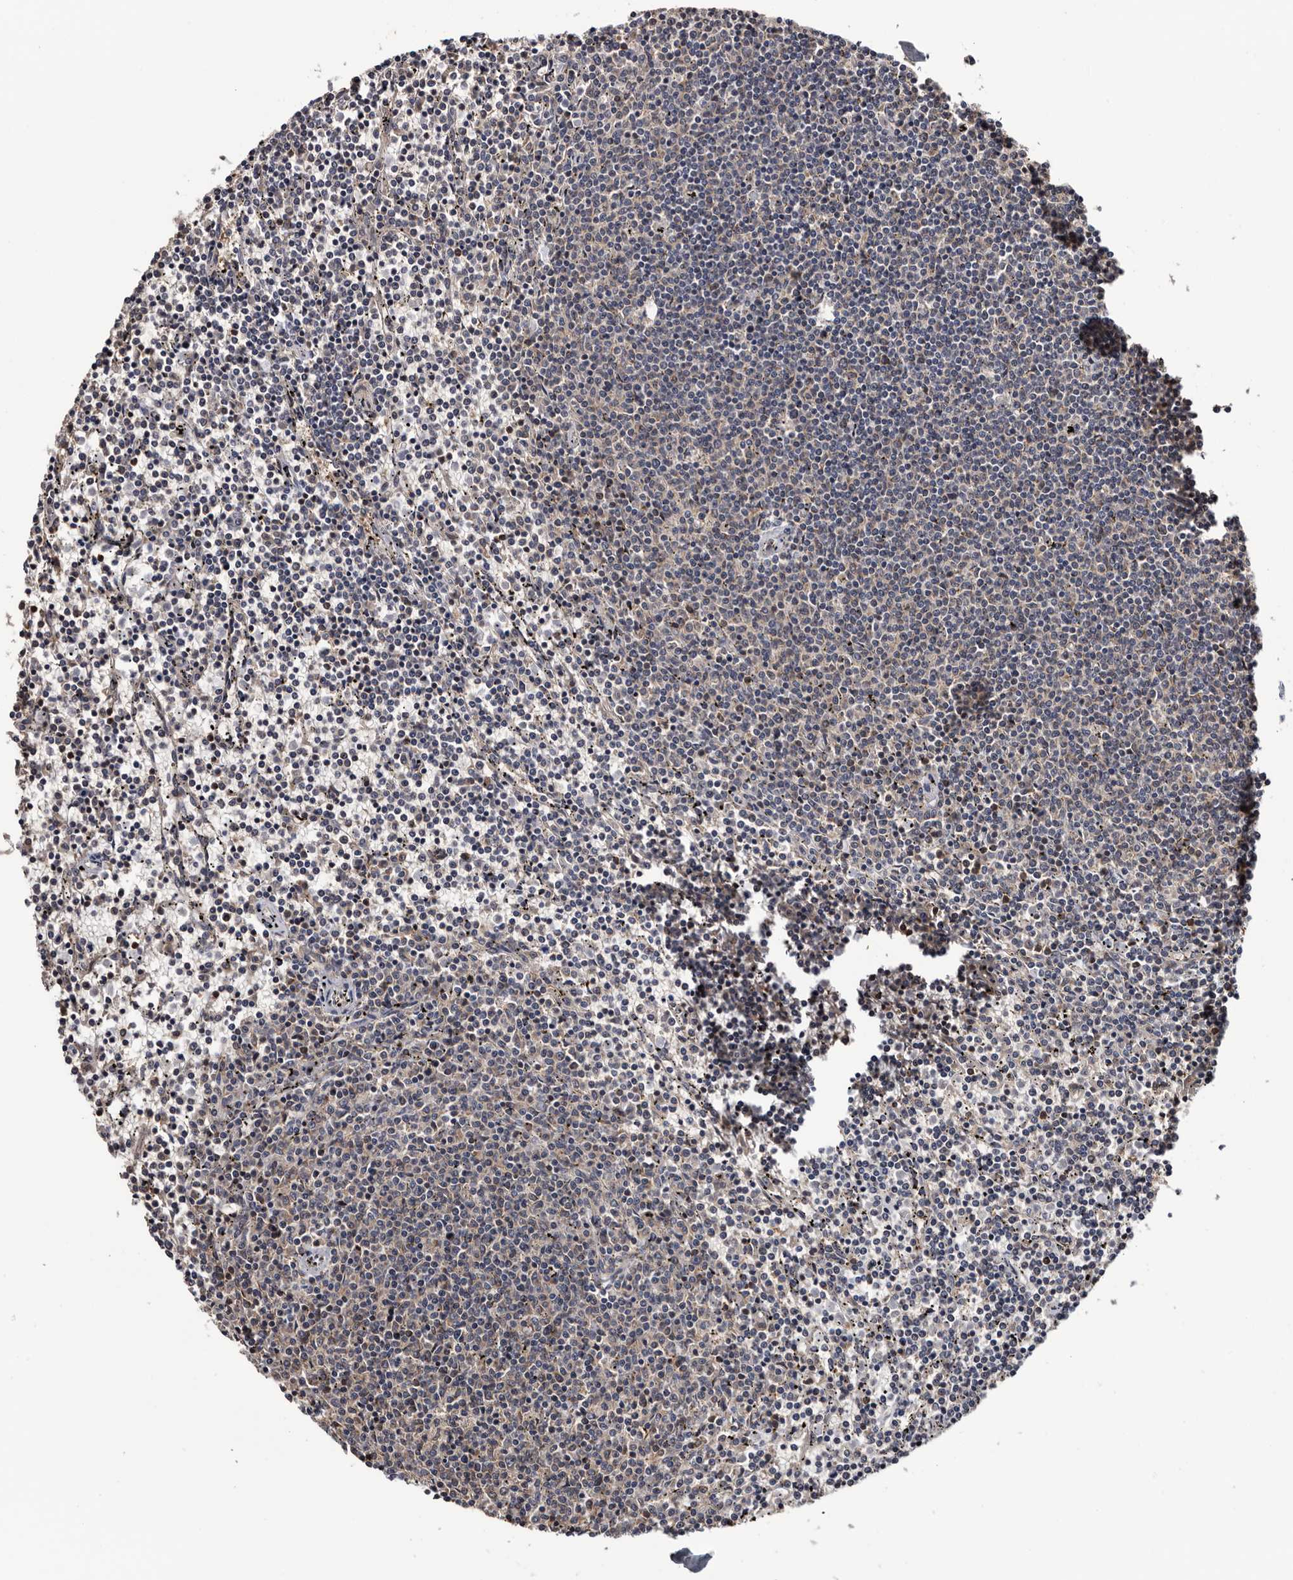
{"staining": {"intensity": "negative", "quantity": "none", "location": "none"}, "tissue": "lymphoma", "cell_type": "Tumor cells", "image_type": "cancer", "snomed": [{"axis": "morphology", "description": "Malignant lymphoma, non-Hodgkin's type, Low grade"}, {"axis": "topography", "description": "Spleen"}], "caption": "This histopathology image is of low-grade malignant lymphoma, non-Hodgkin's type stained with immunohistochemistry to label a protein in brown with the nuclei are counter-stained blue. There is no expression in tumor cells.", "gene": "TTI2", "patient": {"sex": "female", "age": 50}}